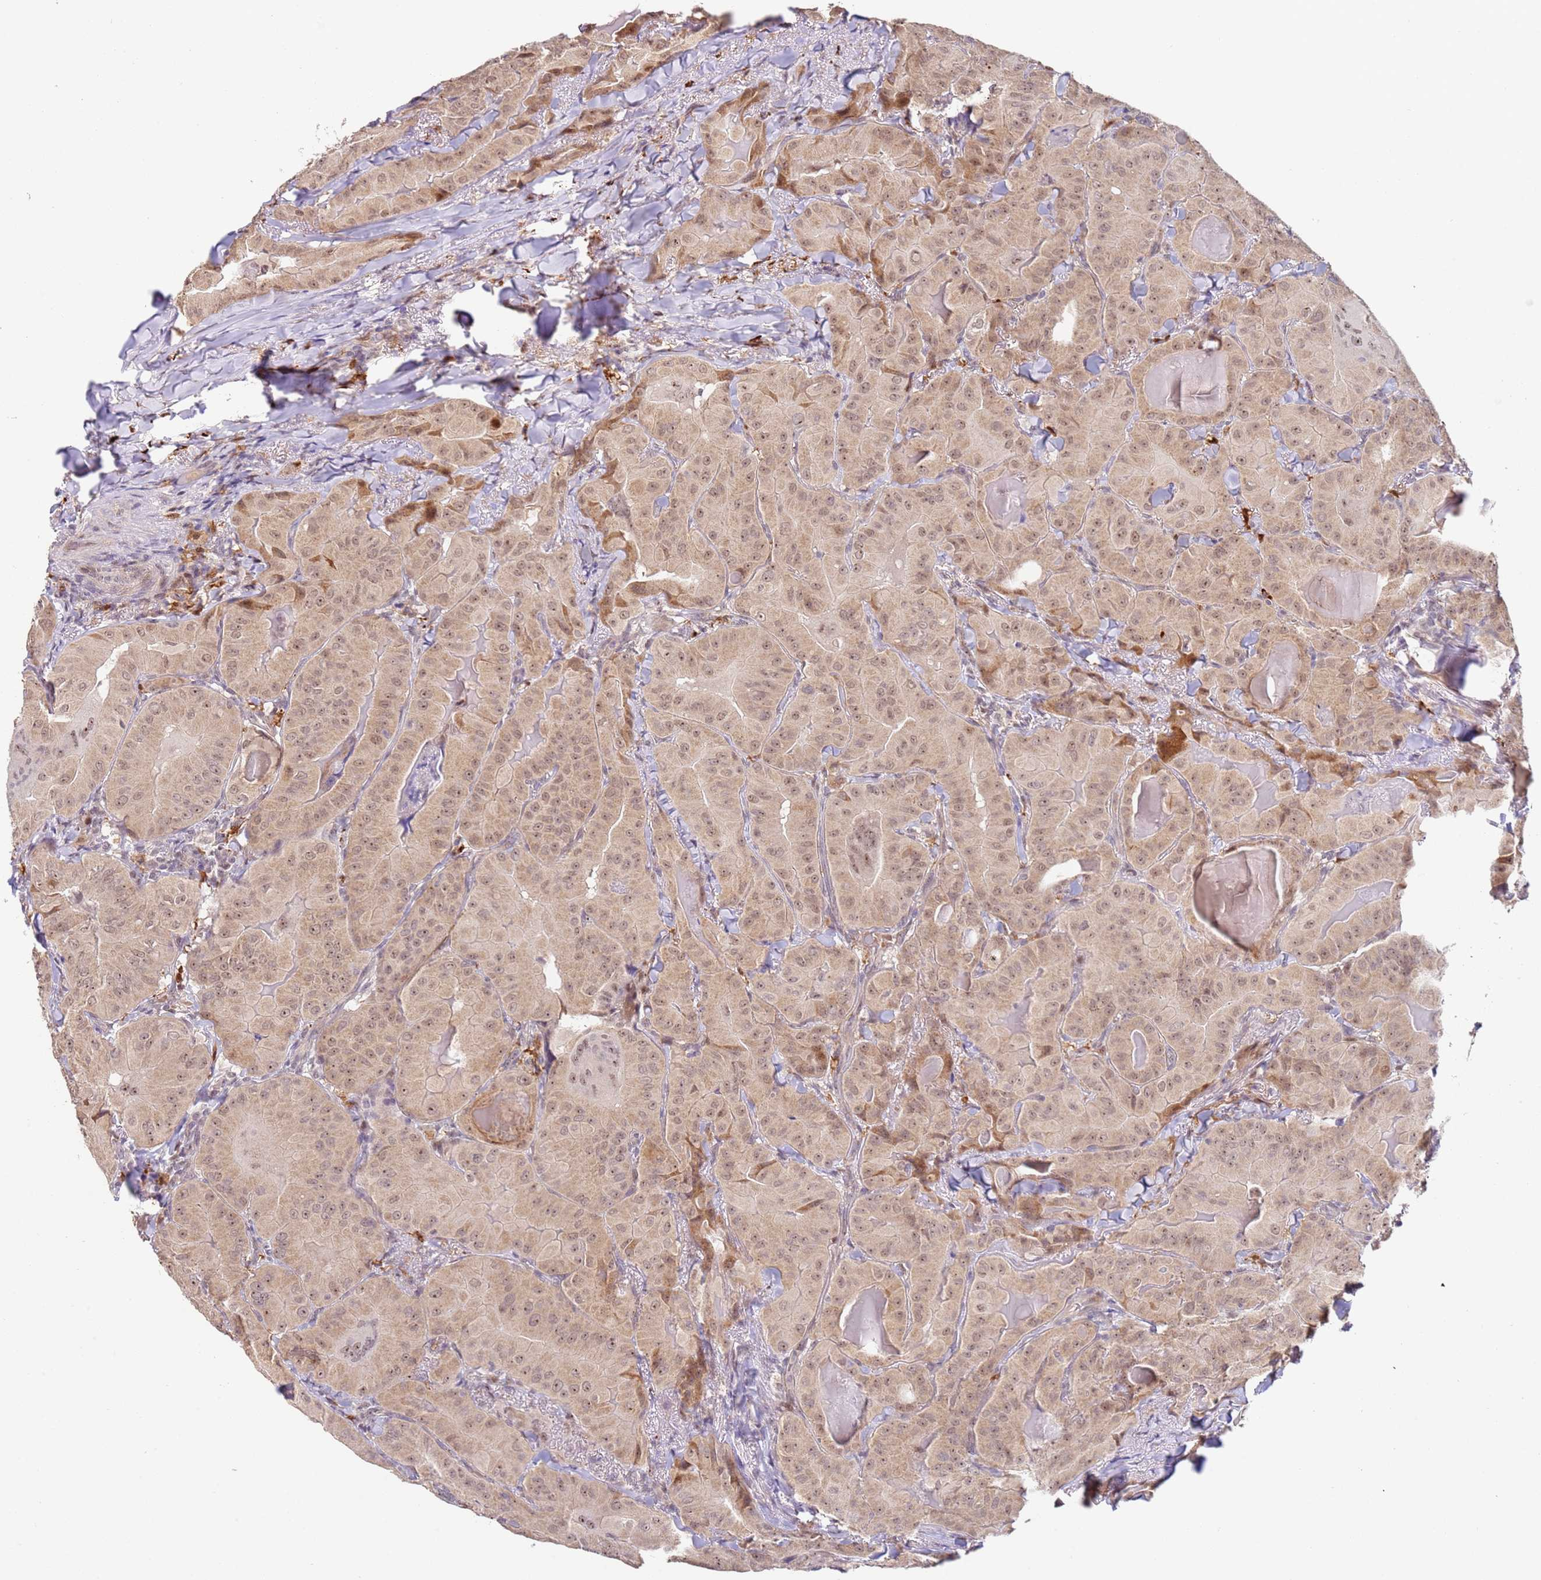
{"staining": {"intensity": "moderate", "quantity": "25%-75%", "location": "cytoplasmic/membranous,nuclear"}, "tissue": "thyroid cancer", "cell_type": "Tumor cells", "image_type": "cancer", "snomed": [{"axis": "morphology", "description": "Papillary adenocarcinoma, NOS"}, {"axis": "topography", "description": "Thyroid gland"}], "caption": "This image demonstrates thyroid cancer stained with IHC to label a protein in brown. The cytoplasmic/membranous and nuclear of tumor cells show moderate positivity for the protein. Nuclei are counter-stained blue.", "gene": "LGALSL", "patient": {"sex": "female", "age": 68}}